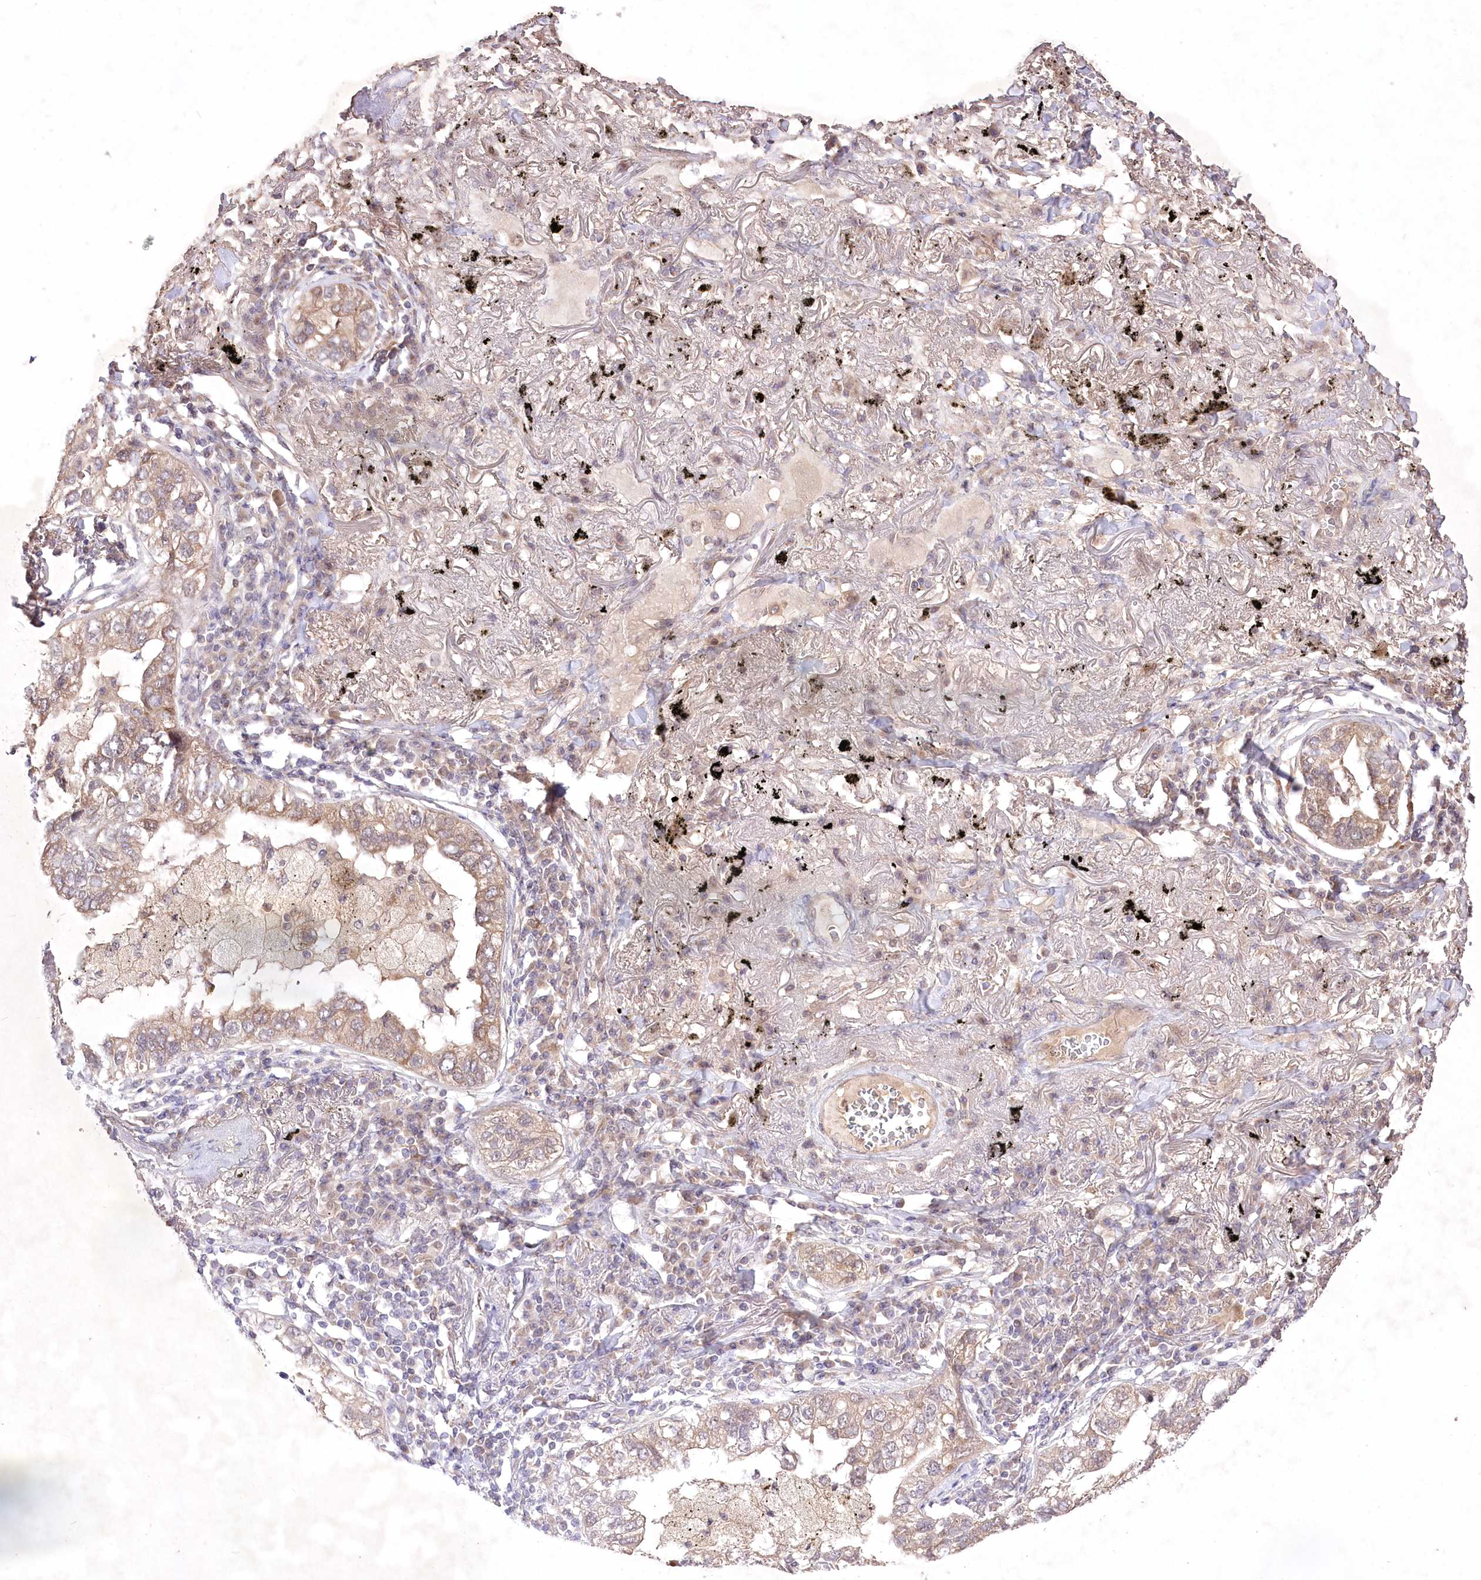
{"staining": {"intensity": "weak", "quantity": ">75%", "location": "cytoplasmic/membranous"}, "tissue": "lung cancer", "cell_type": "Tumor cells", "image_type": "cancer", "snomed": [{"axis": "morphology", "description": "Adenocarcinoma, NOS"}, {"axis": "topography", "description": "Lung"}], "caption": "An image showing weak cytoplasmic/membranous staining in approximately >75% of tumor cells in lung adenocarcinoma, as visualized by brown immunohistochemical staining.", "gene": "HELT", "patient": {"sex": "male", "age": 65}}